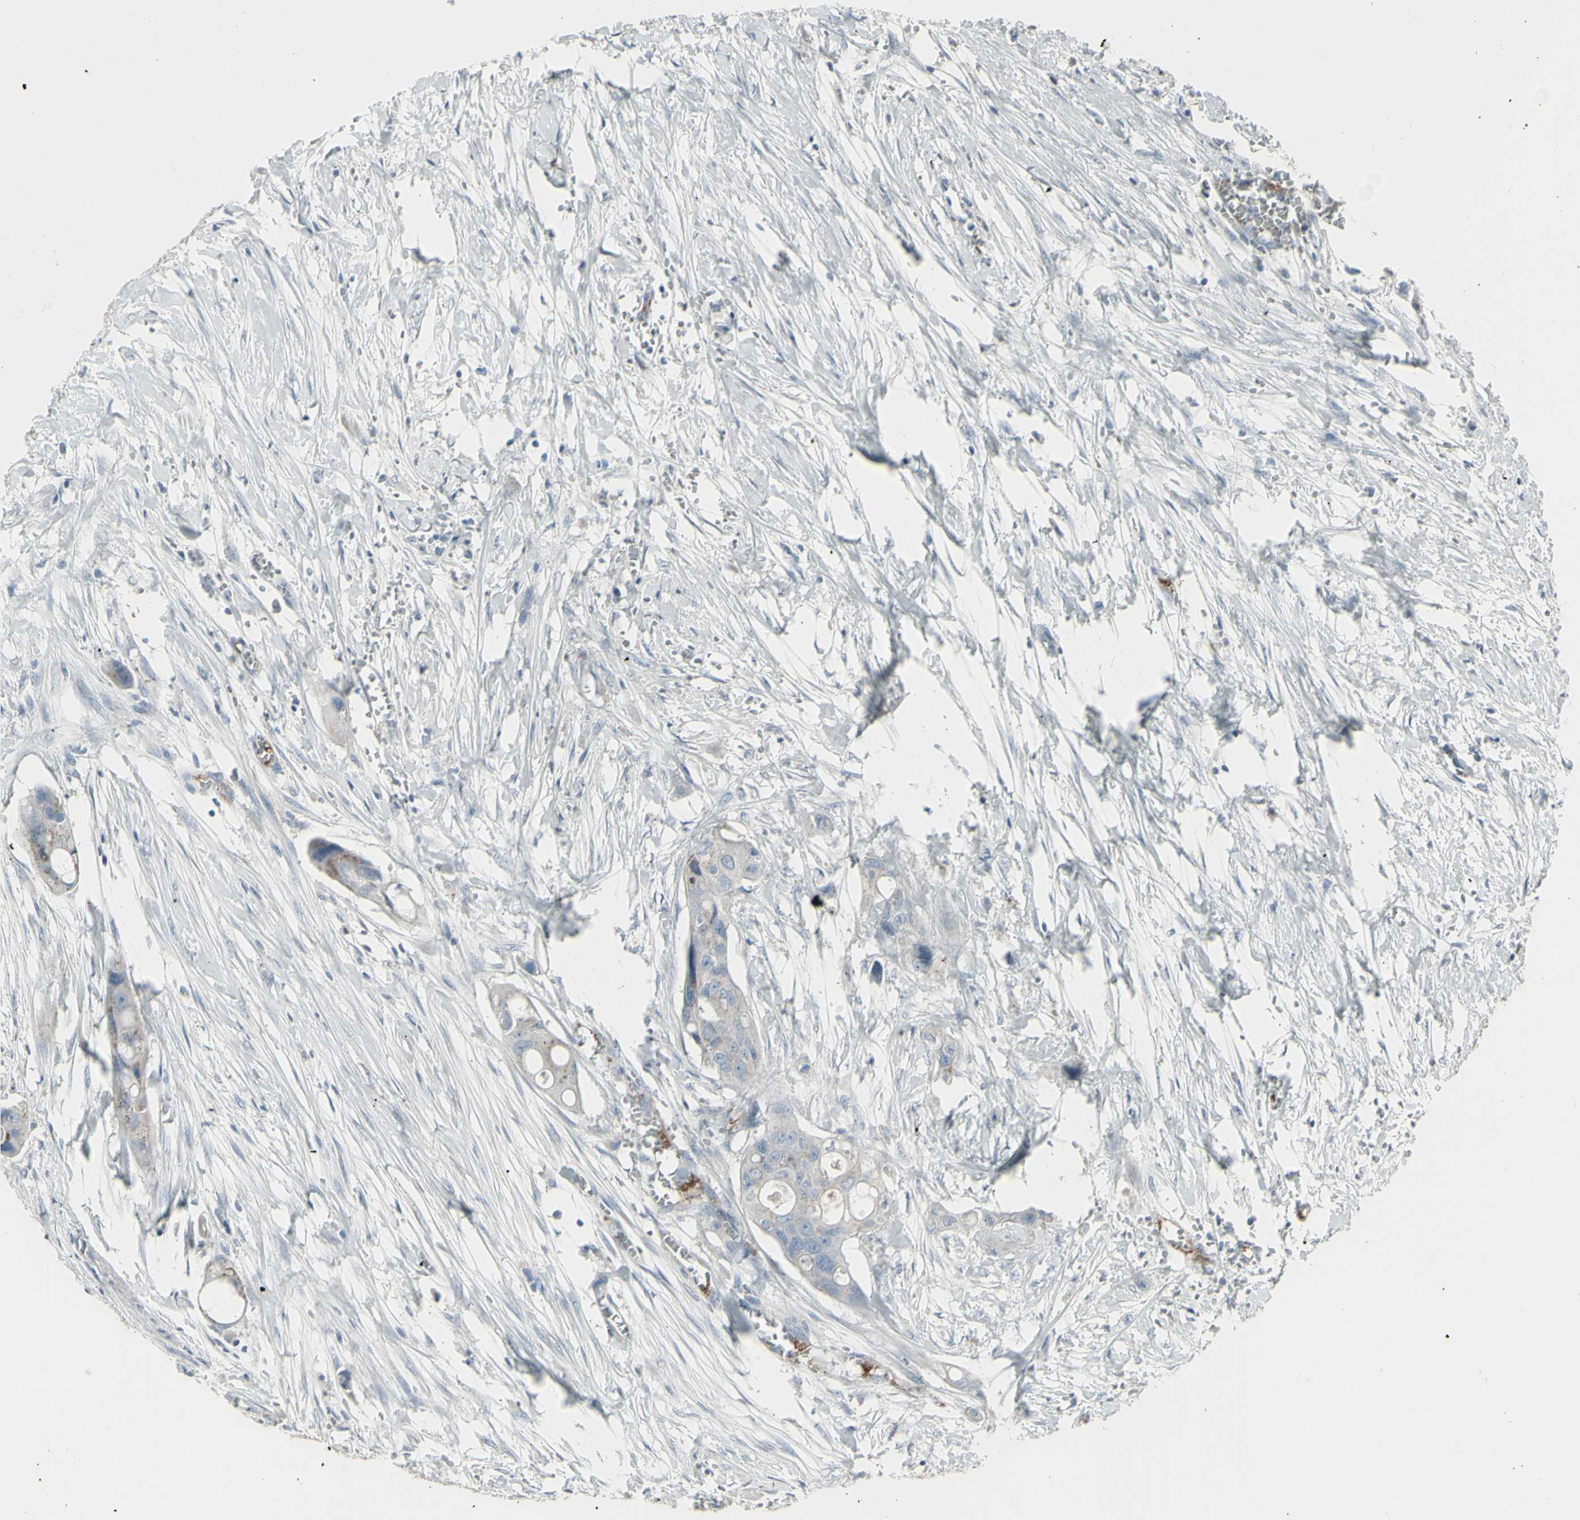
{"staining": {"intensity": "weak", "quantity": "<25%", "location": "cytoplasmic/membranous"}, "tissue": "colorectal cancer", "cell_type": "Tumor cells", "image_type": "cancer", "snomed": [{"axis": "morphology", "description": "Adenocarcinoma, NOS"}, {"axis": "topography", "description": "Colon"}], "caption": "This photomicrograph is of colorectal cancer (adenocarcinoma) stained with IHC to label a protein in brown with the nuclei are counter-stained blue. There is no positivity in tumor cells.", "gene": "CD79B", "patient": {"sex": "female", "age": 57}}